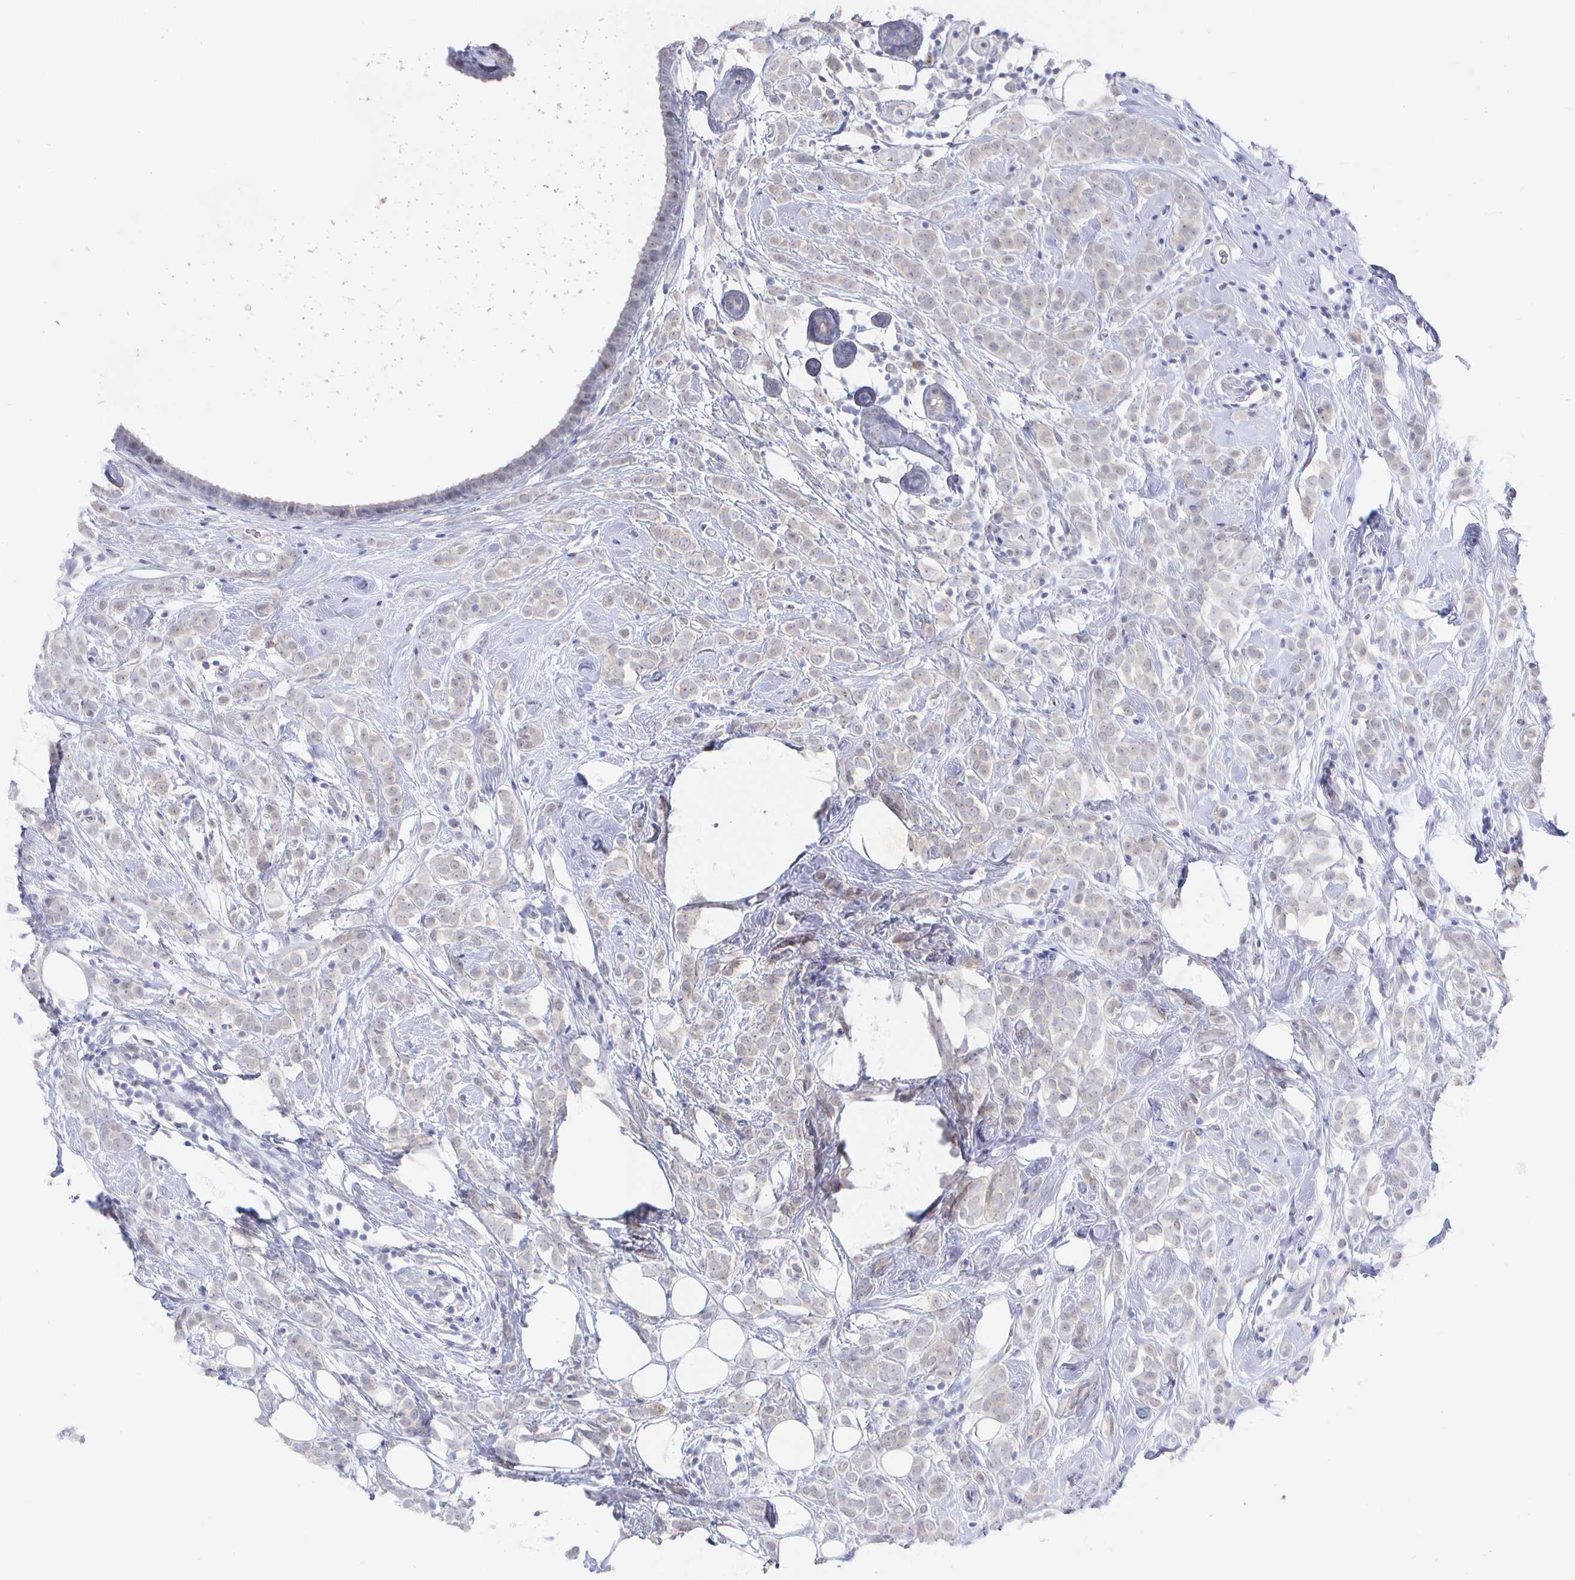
{"staining": {"intensity": "negative", "quantity": "none", "location": "none"}, "tissue": "breast cancer", "cell_type": "Tumor cells", "image_type": "cancer", "snomed": [{"axis": "morphology", "description": "Lobular carcinoma"}, {"axis": "topography", "description": "Breast"}], "caption": "There is no significant expression in tumor cells of lobular carcinoma (breast).", "gene": "LRRC23", "patient": {"sex": "female", "age": 49}}